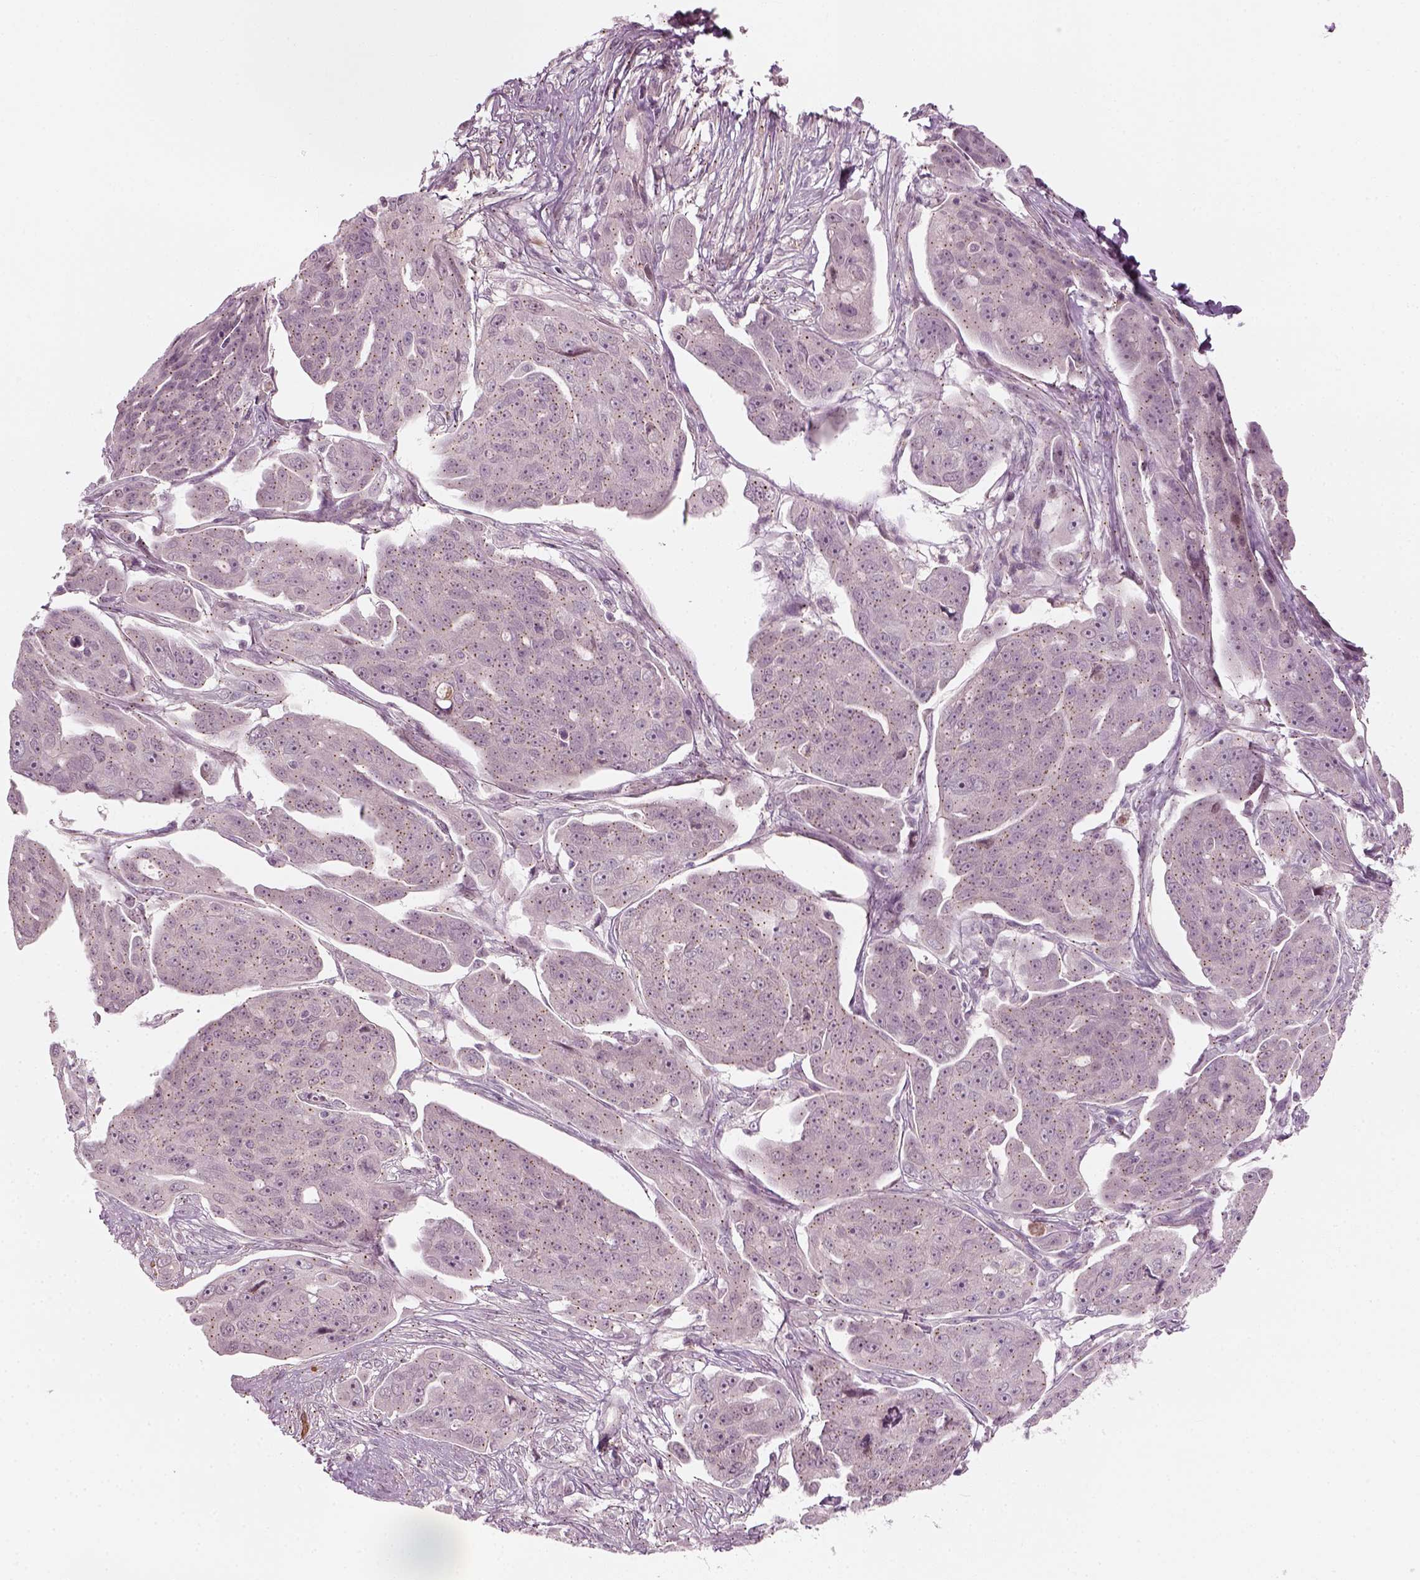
{"staining": {"intensity": "negative", "quantity": "none", "location": "none"}, "tissue": "ovarian cancer", "cell_type": "Tumor cells", "image_type": "cancer", "snomed": [{"axis": "morphology", "description": "Carcinoma, endometroid"}, {"axis": "topography", "description": "Ovary"}], "caption": "This image is of ovarian cancer stained with immunohistochemistry to label a protein in brown with the nuclei are counter-stained blue. There is no staining in tumor cells.", "gene": "MLIP", "patient": {"sex": "female", "age": 70}}